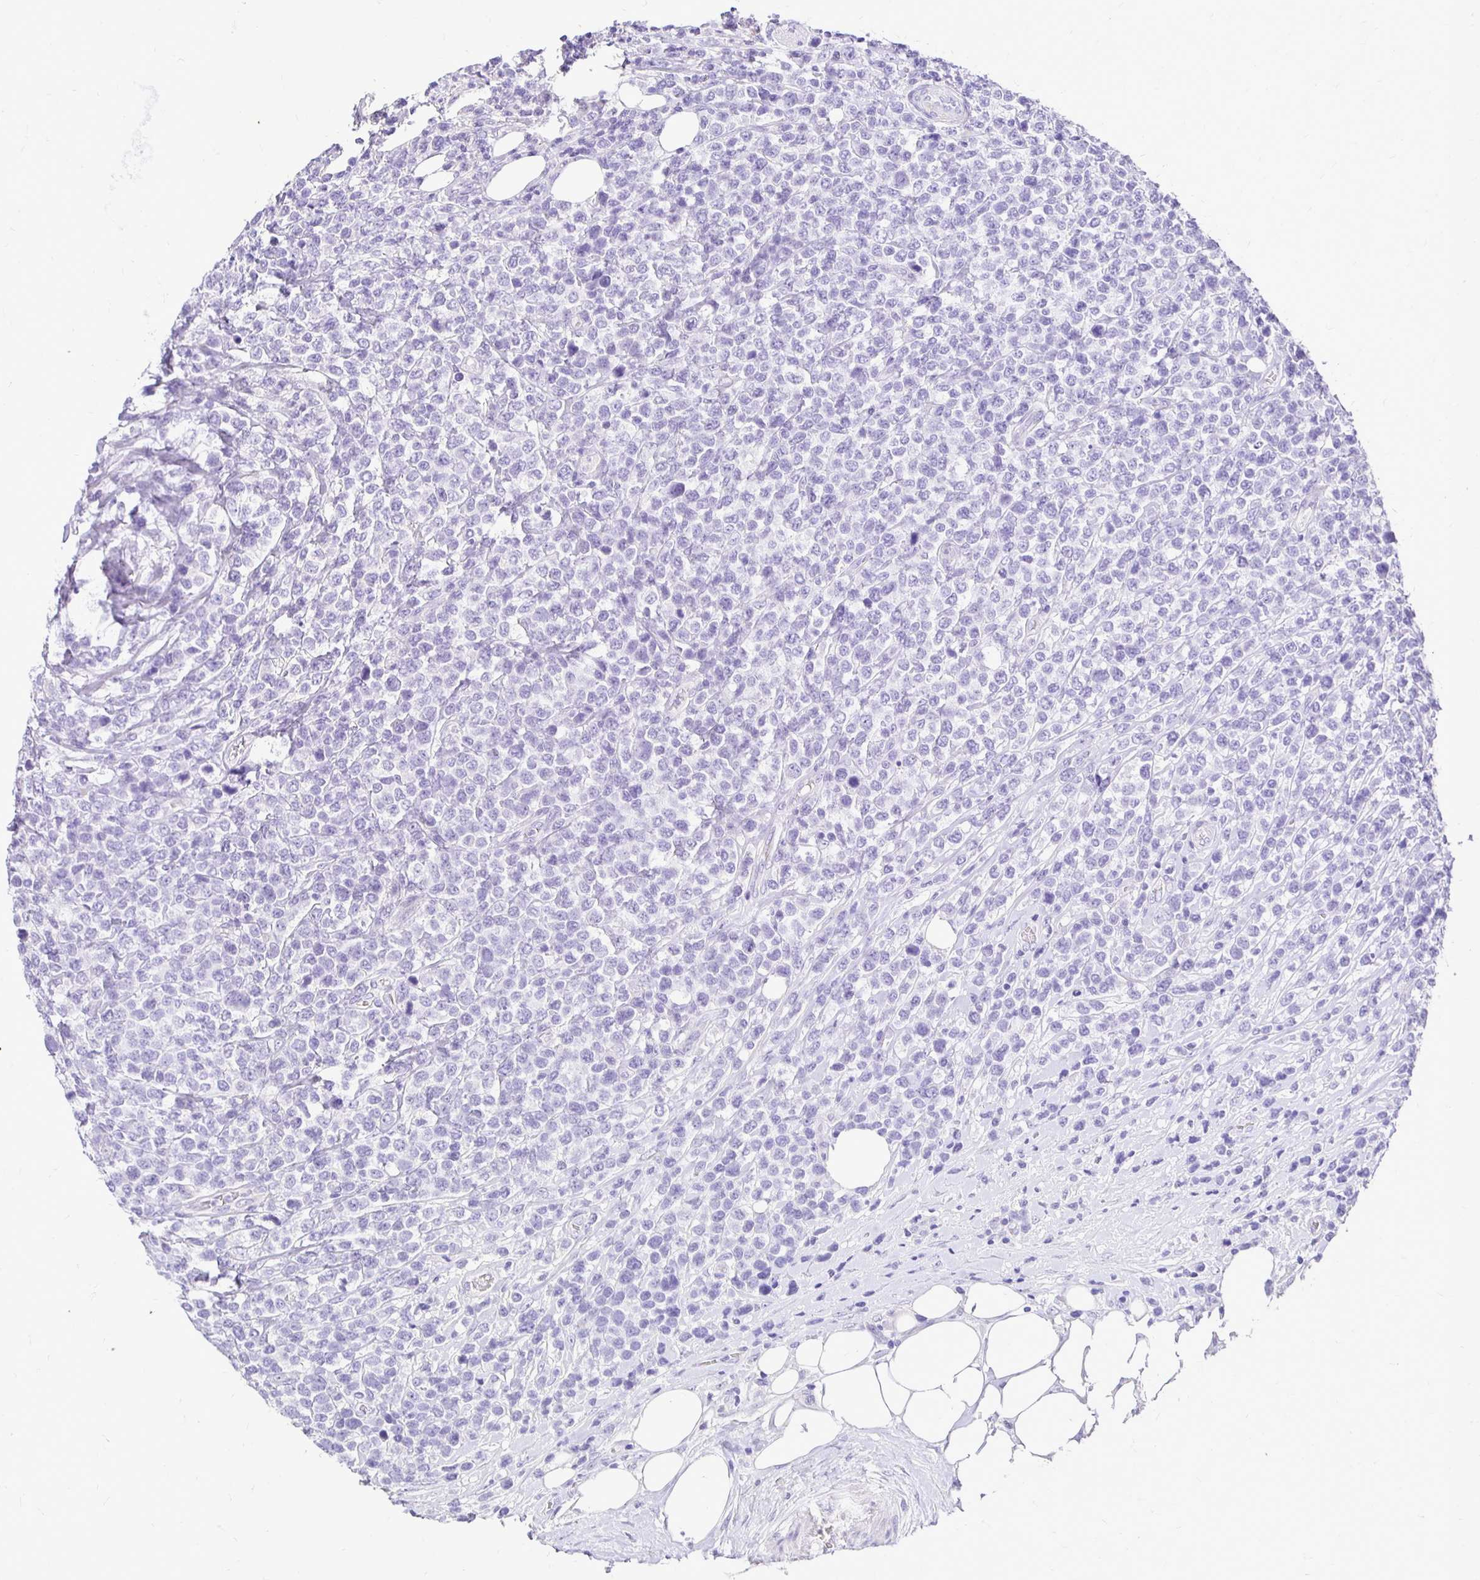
{"staining": {"intensity": "negative", "quantity": "none", "location": "none"}, "tissue": "lymphoma", "cell_type": "Tumor cells", "image_type": "cancer", "snomed": [{"axis": "morphology", "description": "Malignant lymphoma, non-Hodgkin's type, High grade"}, {"axis": "topography", "description": "Soft tissue"}], "caption": "Tumor cells show no significant positivity in lymphoma.", "gene": "TAF1D", "patient": {"sex": "female", "age": 56}}